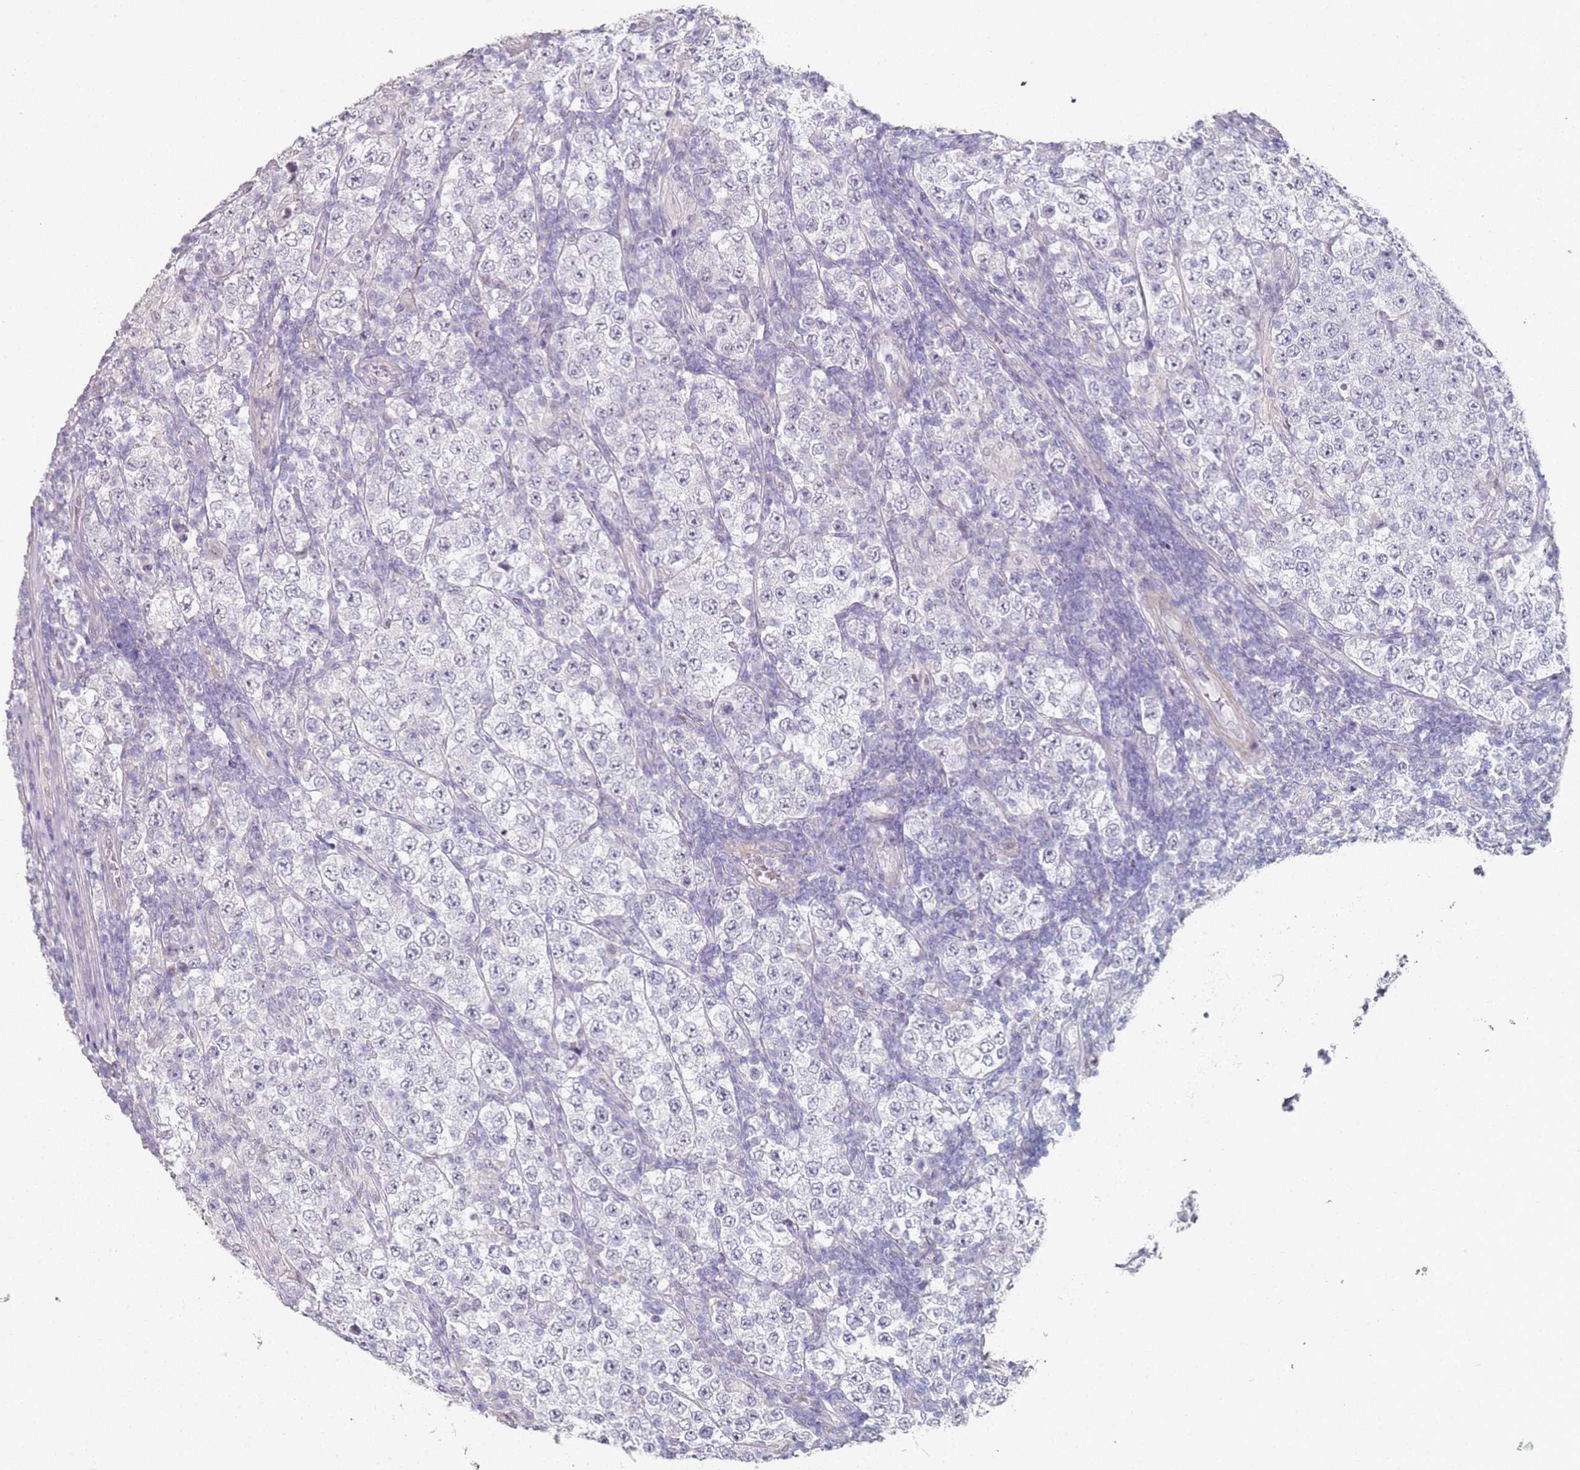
{"staining": {"intensity": "negative", "quantity": "none", "location": "none"}, "tissue": "testis cancer", "cell_type": "Tumor cells", "image_type": "cancer", "snomed": [{"axis": "morphology", "description": "Normal tissue, NOS"}, {"axis": "morphology", "description": "Urothelial carcinoma, High grade"}, {"axis": "morphology", "description": "Seminoma, NOS"}, {"axis": "morphology", "description": "Carcinoma, Embryonal, NOS"}, {"axis": "topography", "description": "Urinary bladder"}, {"axis": "topography", "description": "Testis"}], "caption": "A micrograph of human testis embryonal carcinoma is negative for staining in tumor cells.", "gene": "DNAH11", "patient": {"sex": "male", "age": 41}}